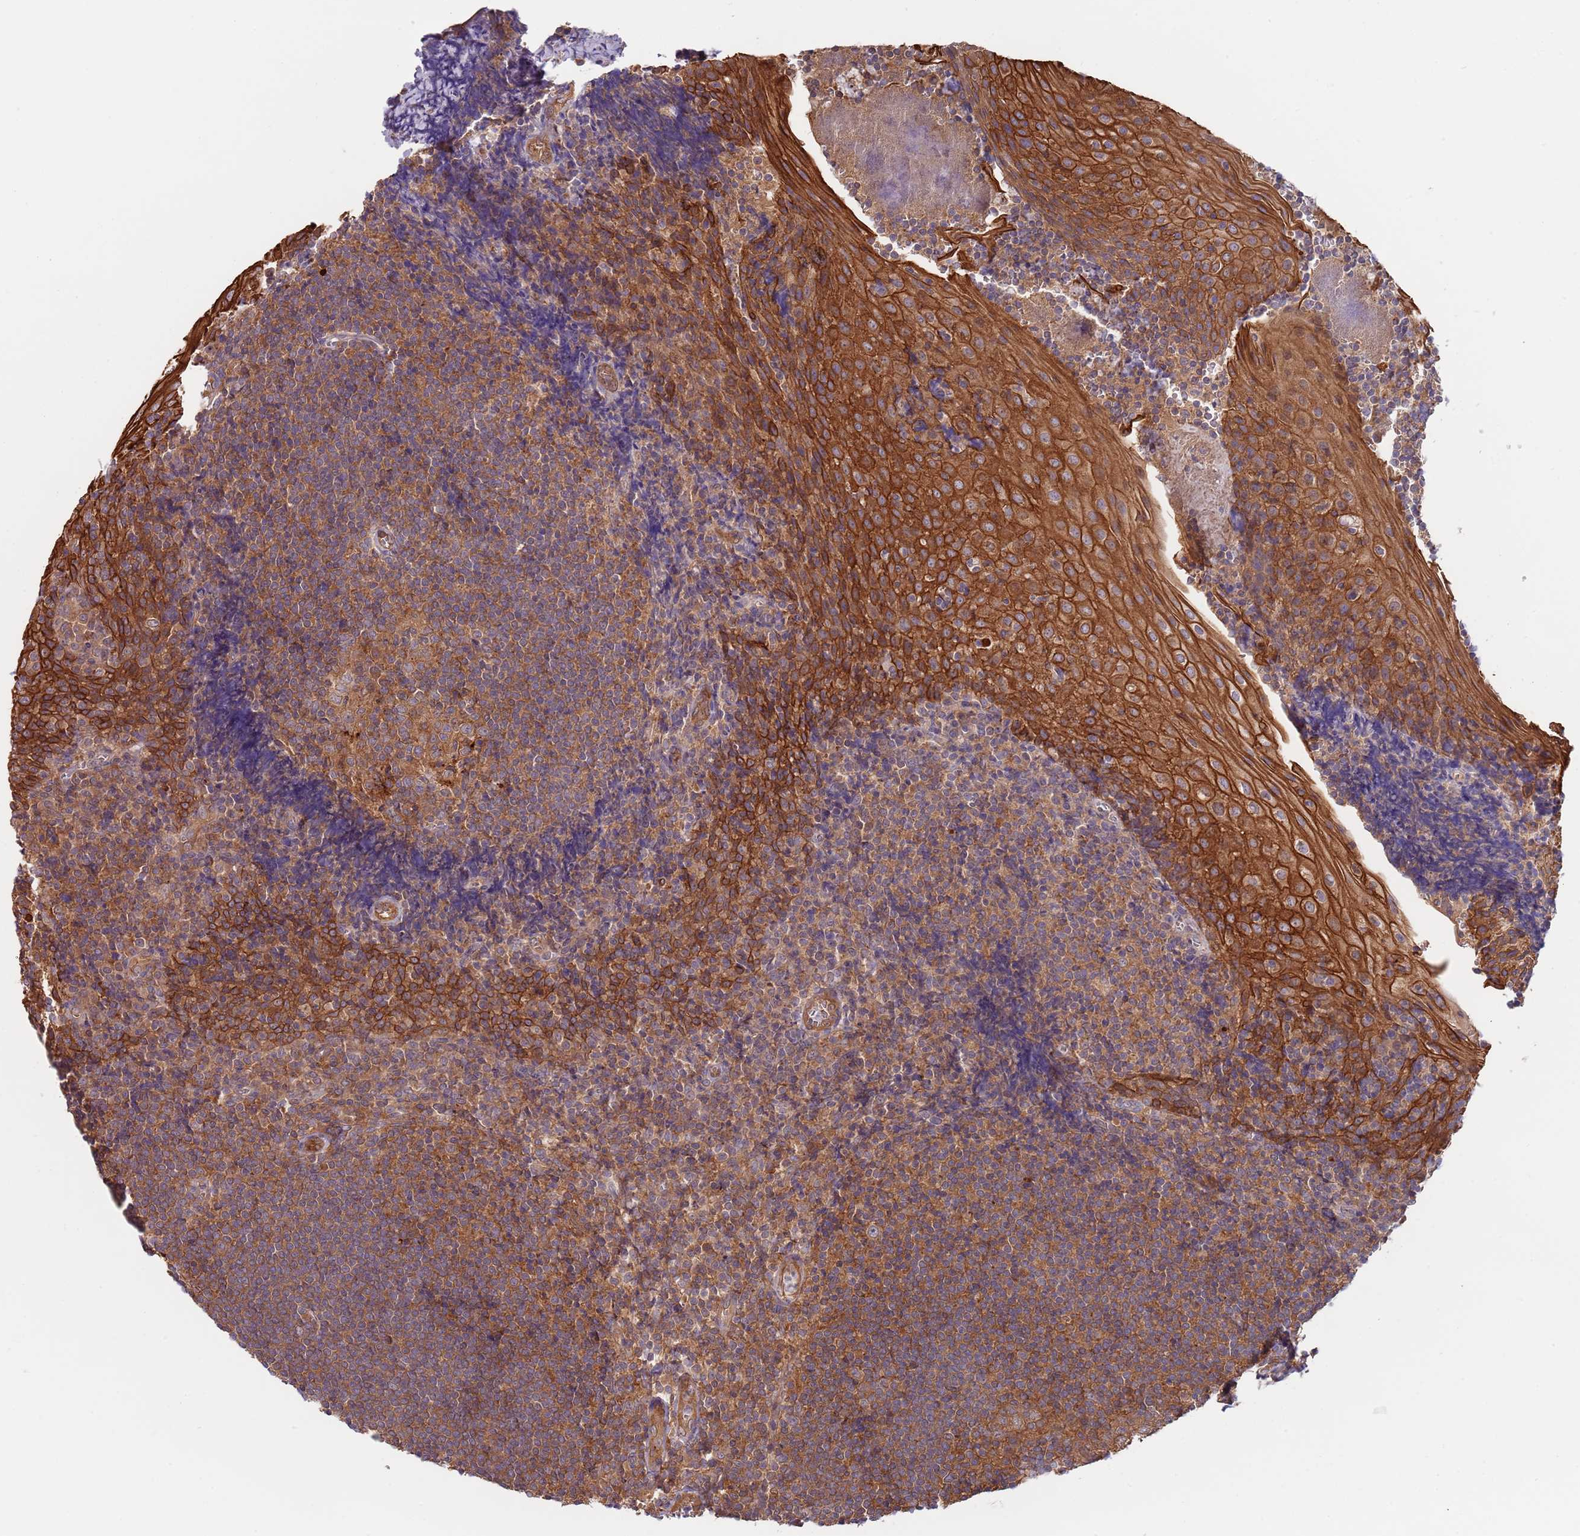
{"staining": {"intensity": "moderate", "quantity": "25%-75%", "location": "cytoplasmic/membranous"}, "tissue": "tonsil", "cell_type": "Germinal center cells", "image_type": "normal", "snomed": [{"axis": "morphology", "description": "Normal tissue, NOS"}, {"axis": "topography", "description": "Tonsil"}], "caption": "Benign tonsil demonstrates moderate cytoplasmic/membranous staining in about 25%-75% of germinal center cells, visualized by immunohistochemistry.", "gene": "GSDMD", "patient": {"sex": "male", "age": 27}}